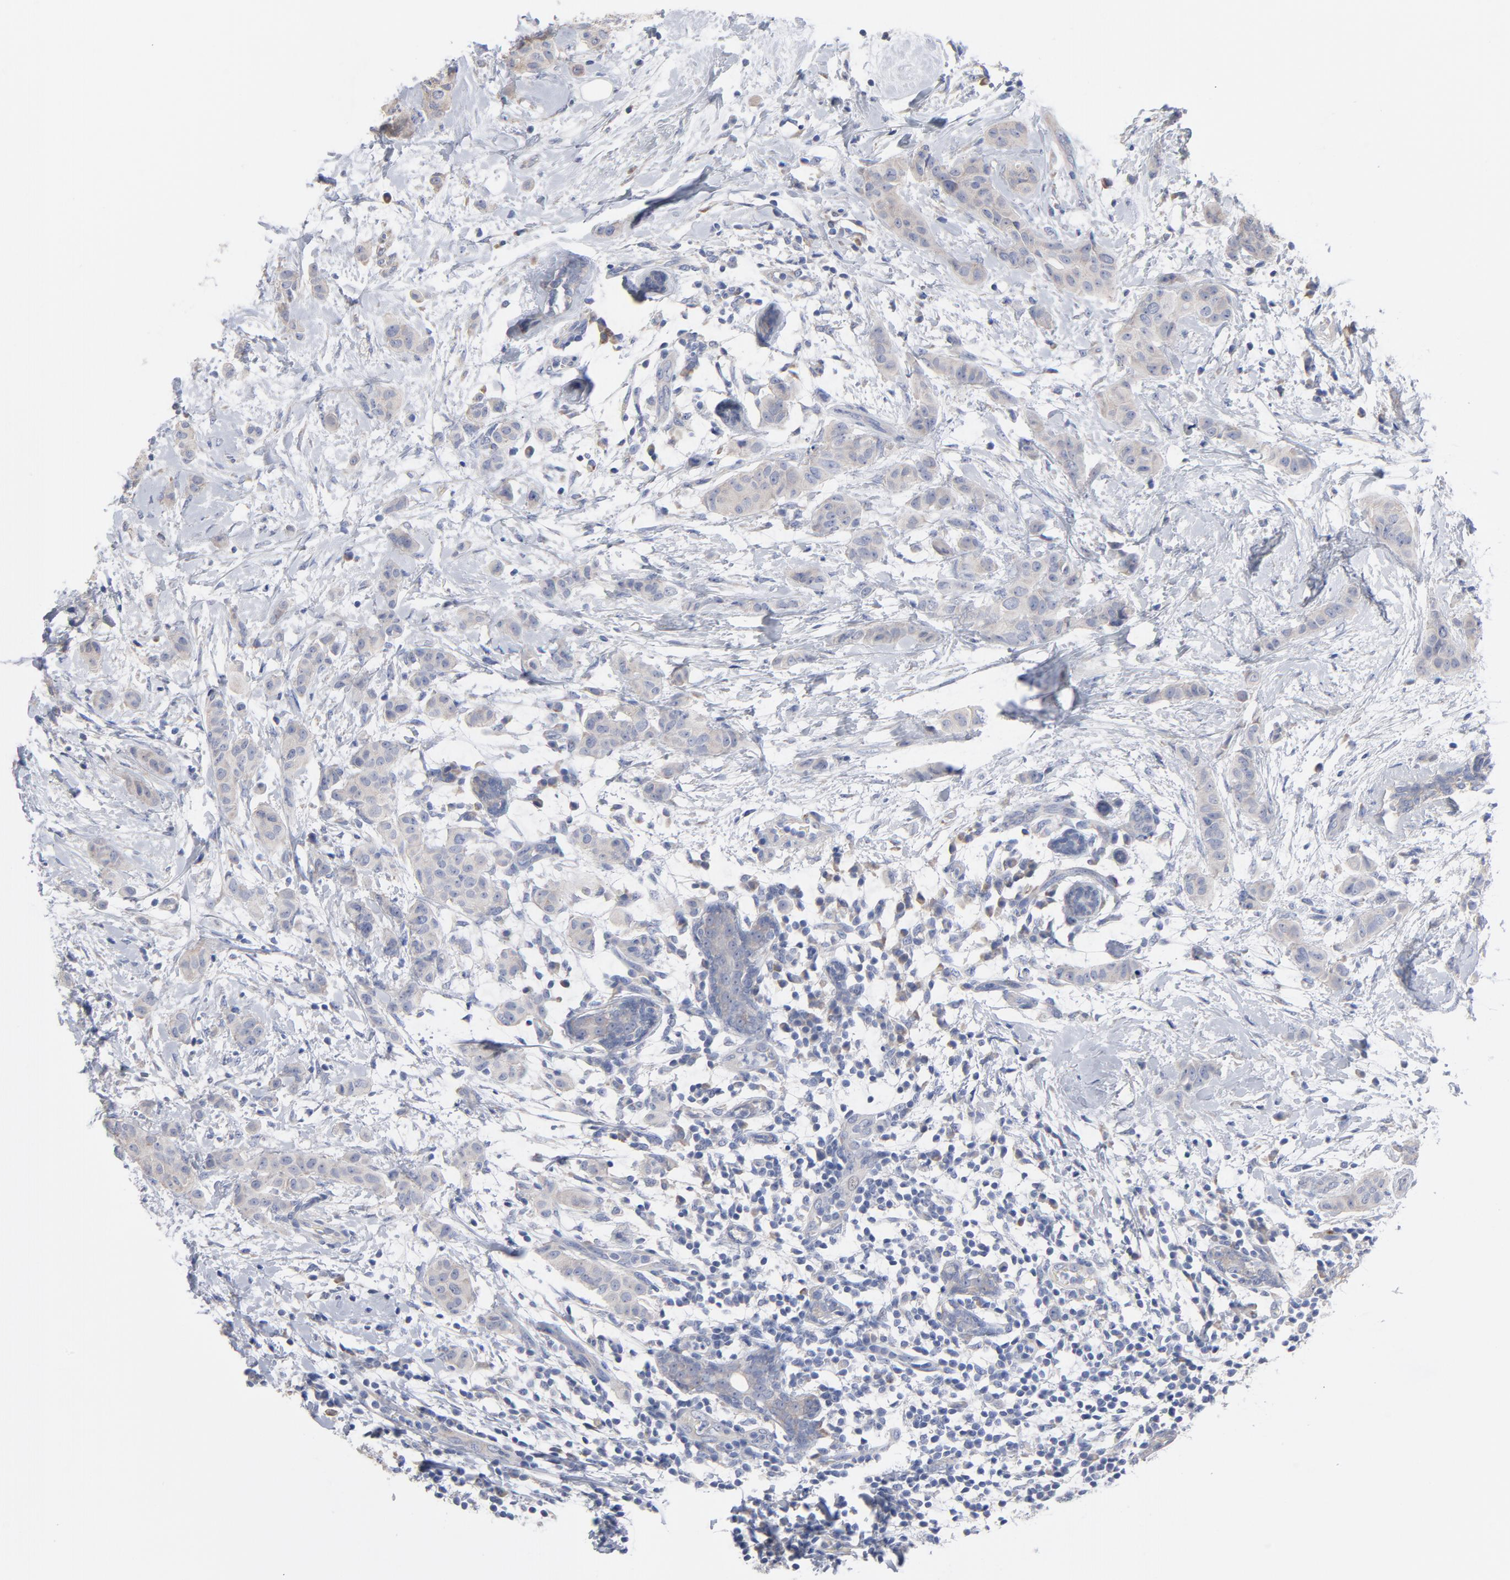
{"staining": {"intensity": "weak", "quantity": ">75%", "location": "cytoplasmic/membranous"}, "tissue": "breast cancer", "cell_type": "Tumor cells", "image_type": "cancer", "snomed": [{"axis": "morphology", "description": "Duct carcinoma"}, {"axis": "topography", "description": "Breast"}], "caption": "Breast intraductal carcinoma stained with immunohistochemistry displays weak cytoplasmic/membranous staining in about >75% of tumor cells. The protein is stained brown, and the nuclei are stained in blue (DAB (3,3'-diaminobenzidine) IHC with brightfield microscopy, high magnification).", "gene": "CPE", "patient": {"sex": "female", "age": 40}}